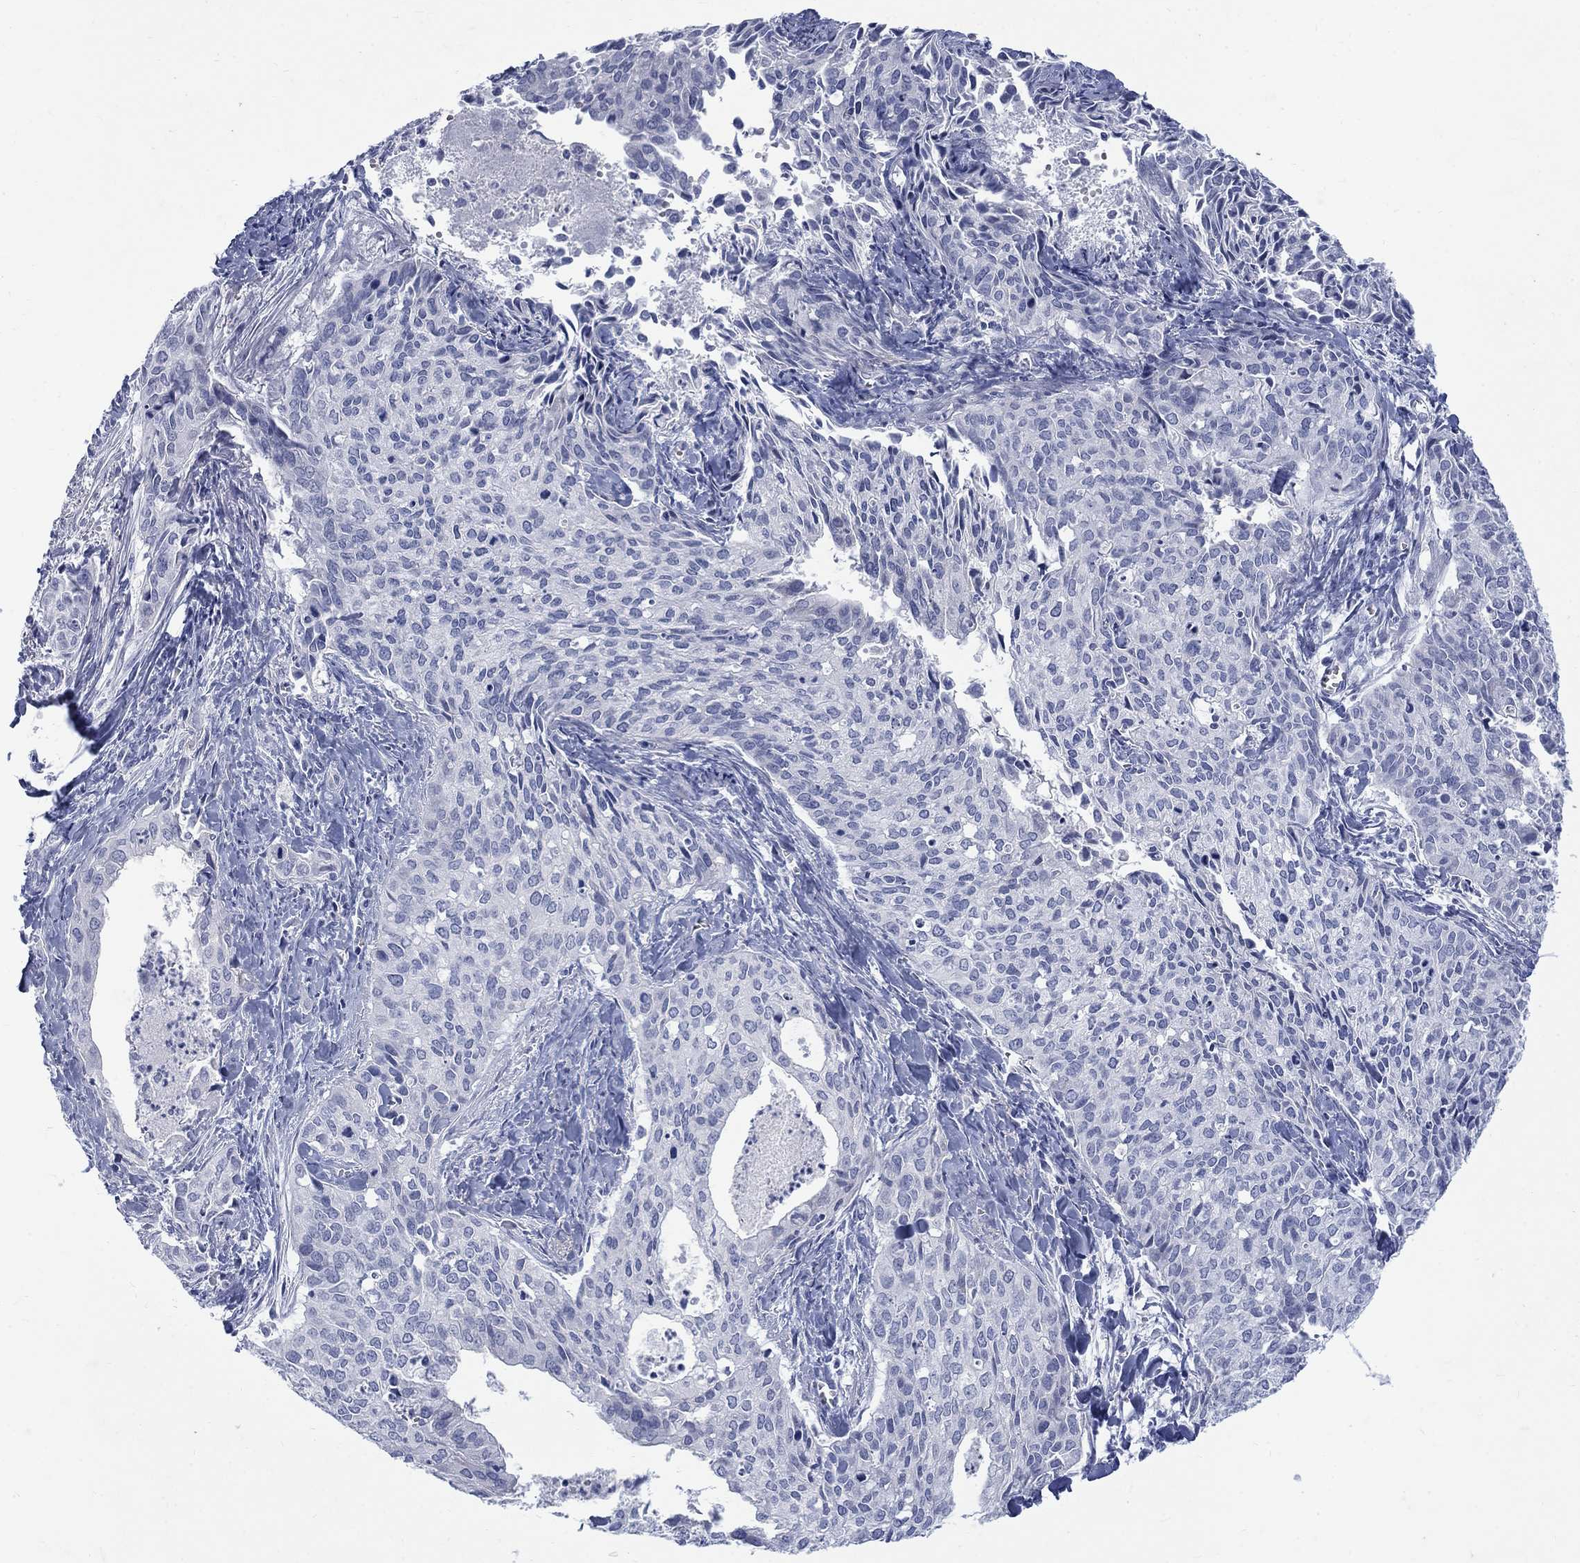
{"staining": {"intensity": "negative", "quantity": "none", "location": "none"}, "tissue": "cervical cancer", "cell_type": "Tumor cells", "image_type": "cancer", "snomed": [{"axis": "morphology", "description": "Squamous cell carcinoma, NOS"}, {"axis": "topography", "description": "Cervix"}], "caption": "There is no significant staining in tumor cells of cervical cancer (squamous cell carcinoma).", "gene": "RFTN2", "patient": {"sex": "female", "age": 29}}